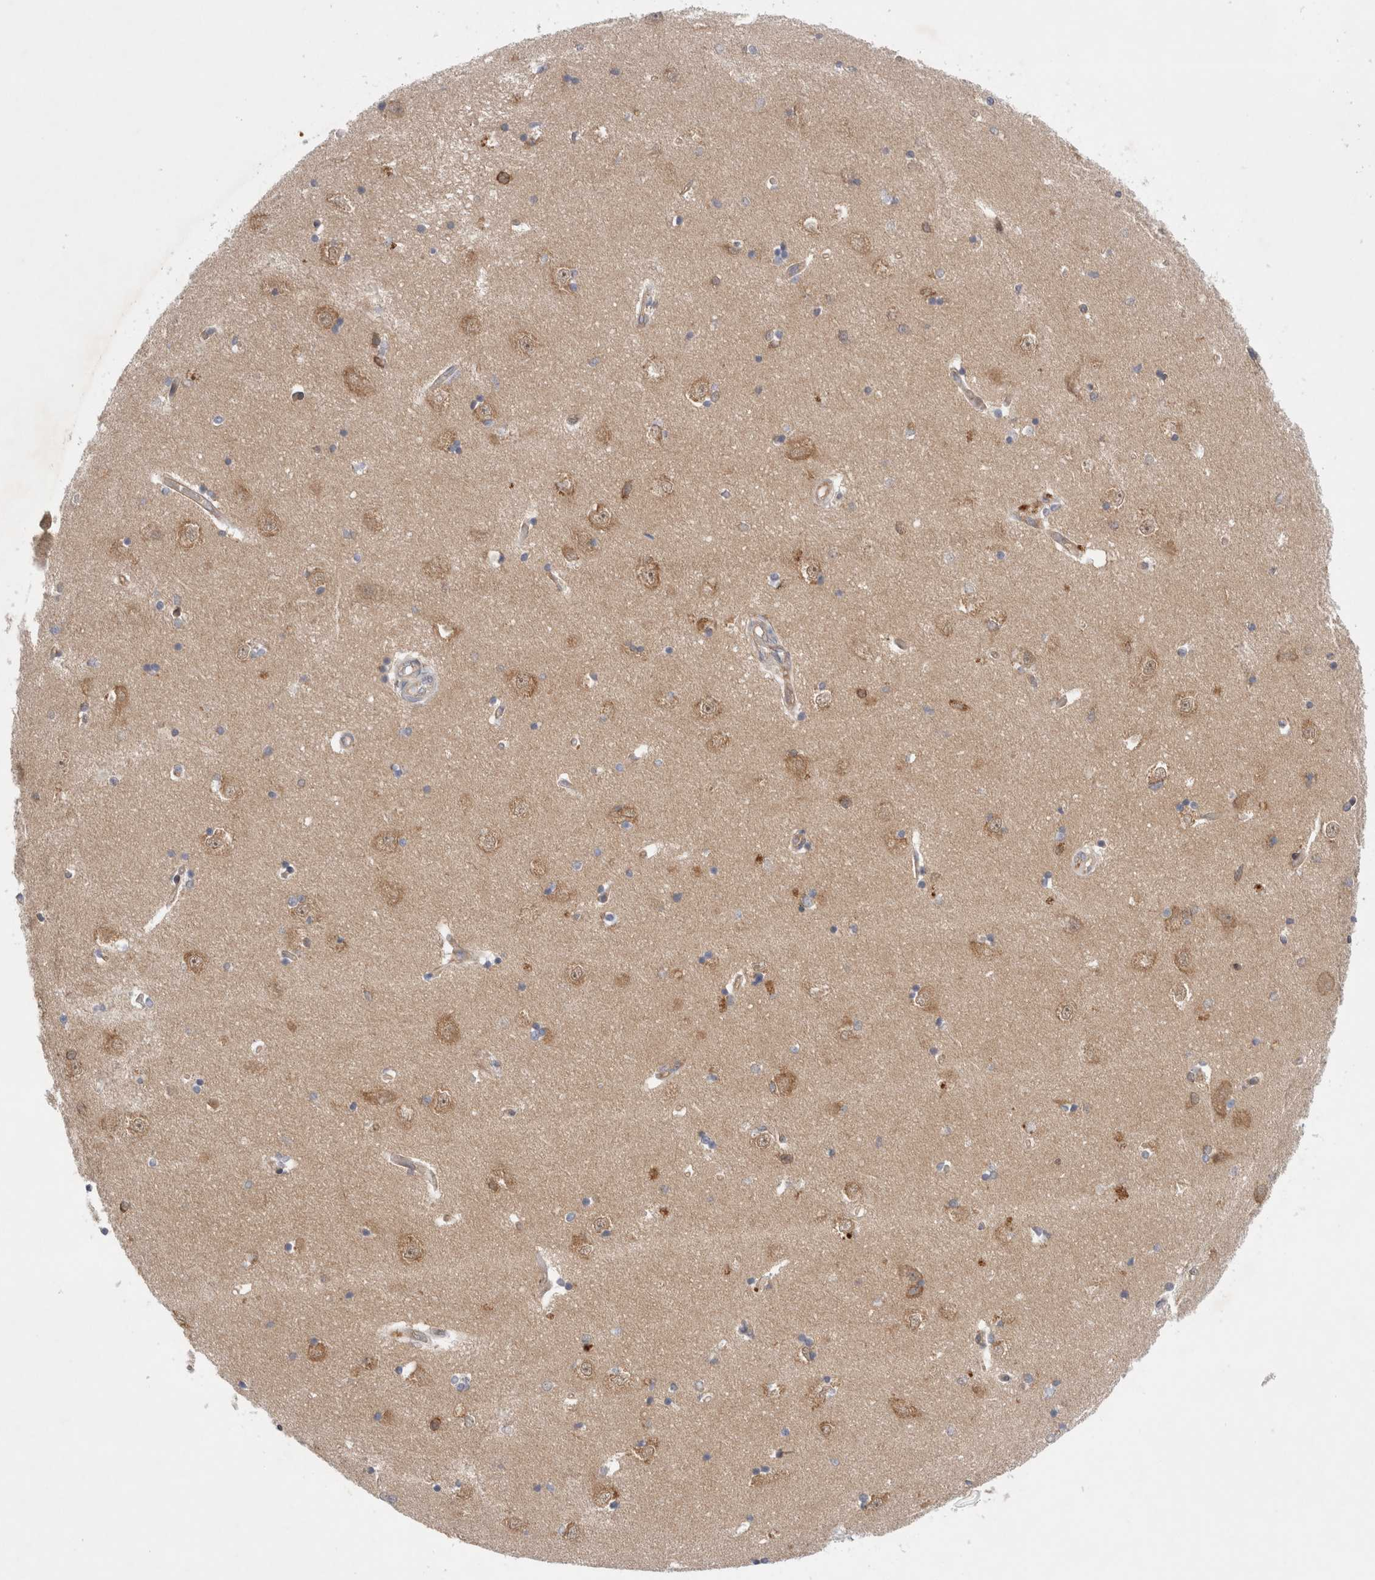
{"staining": {"intensity": "negative", "quantity": "none", "location": "none"}, "tissue": "hippocampus", "cell_type": "Glial cells", "image_type": "normal", "snomed": [{"axis": "morphology", "description": "Normal tissue, NOS"}, {"axis": "topography", "description": "Hippocampus"}], "caption": "IHC of unremarkable hippocampus exhibits no positivity in glial cells.", "gene": "WIPF2", "patient": {"sex": "male", "age": 45}}